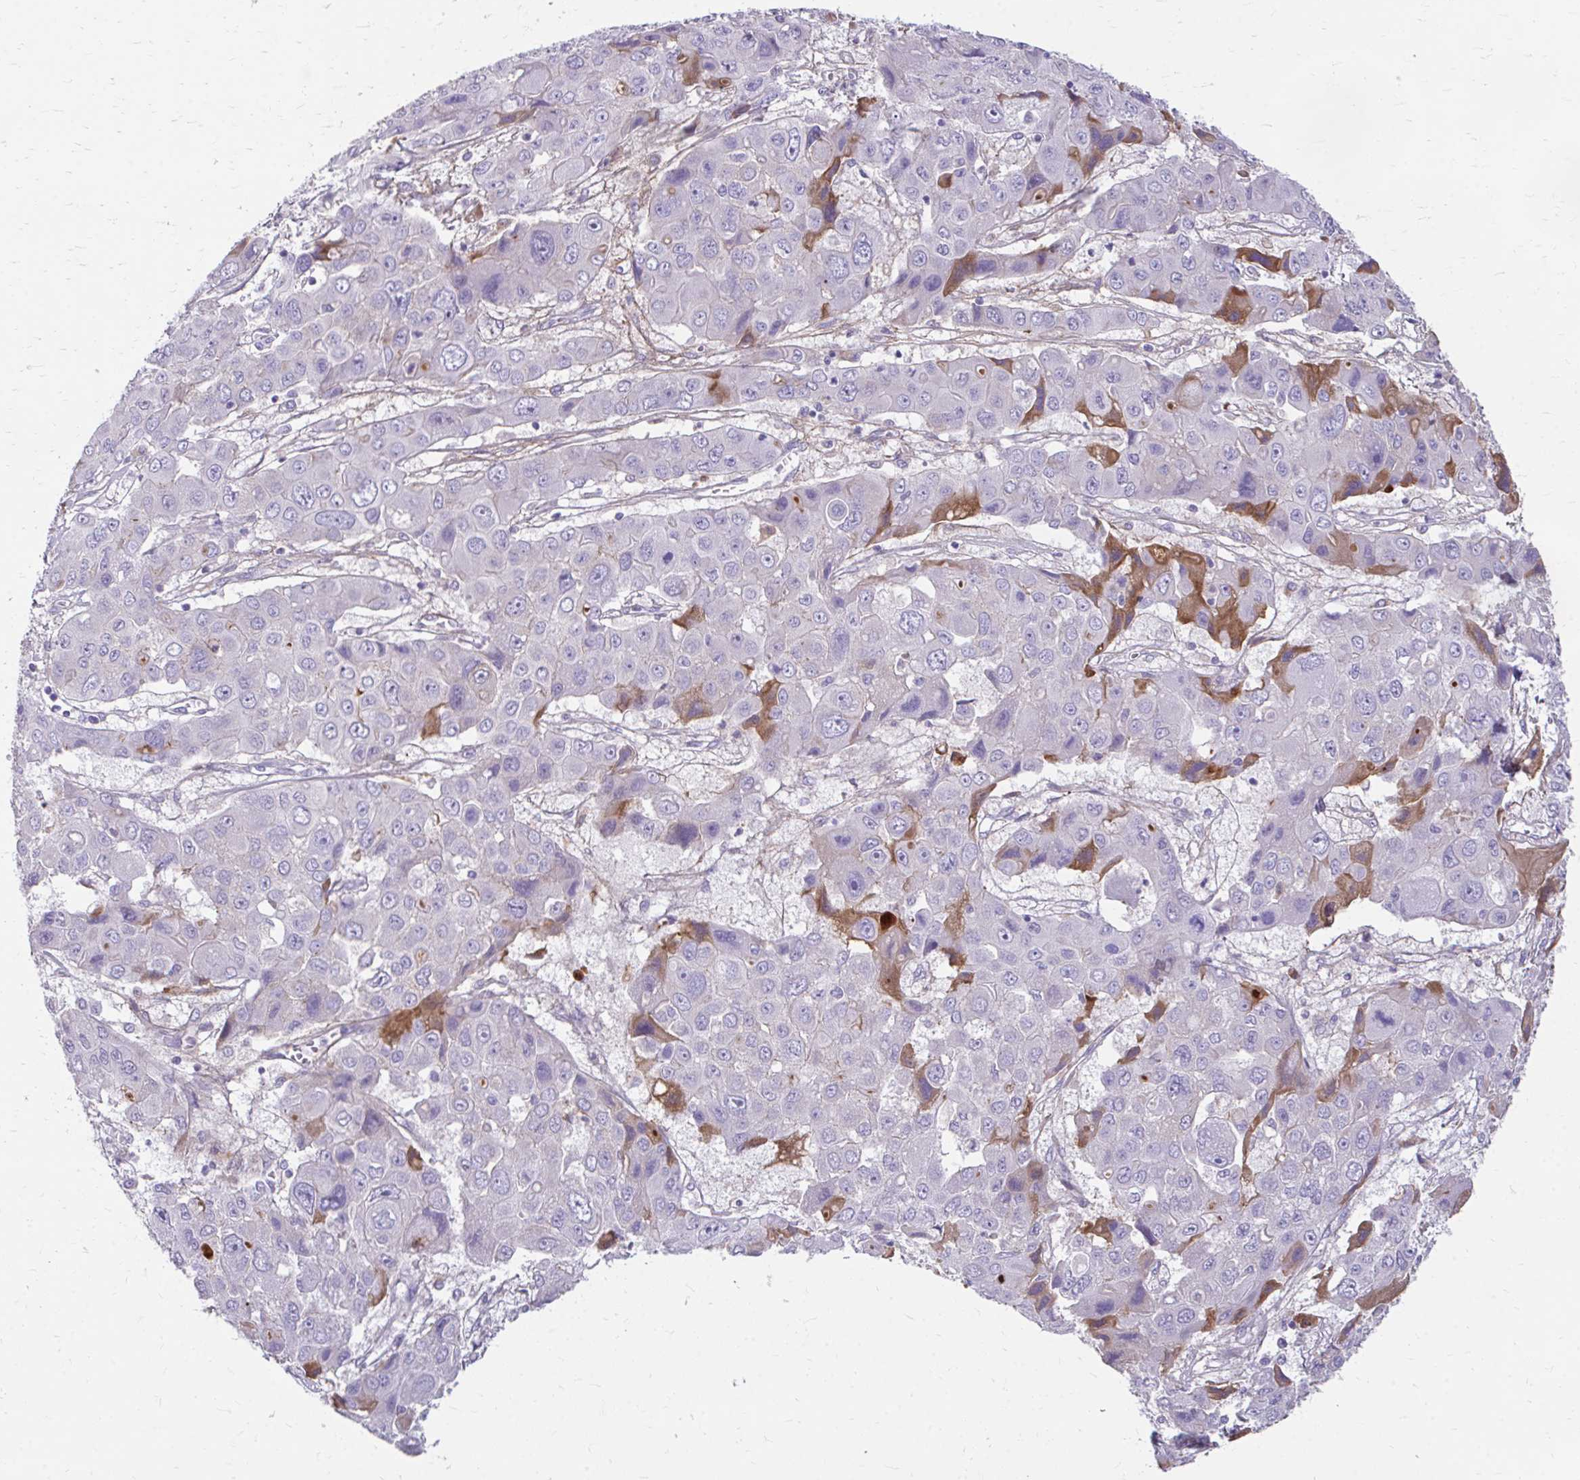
{"staining": {"intensity": "moderate", "quantity": "<25%", "location": "cytoplasmic/membranous"}, "tissue": "liver cancer", "cell_type": "Tumor cells", "image_type": "cancer", "snomed": [{"axis": "morphology", "description": "Cholangiocarcinoma"}, {"axis": "topography", "description": "Liver"}], "caption": "Tumor cells show moderate cytoplasmic/membranous expression in about <25% of cells in cholangiocarcinoma (liver). (DAB (3,3'-diaminobenzidine) IHC with brightfield microscopy, high magnification).", "gene": "CFH", "patient": {"sex": "male", "age": 67}}